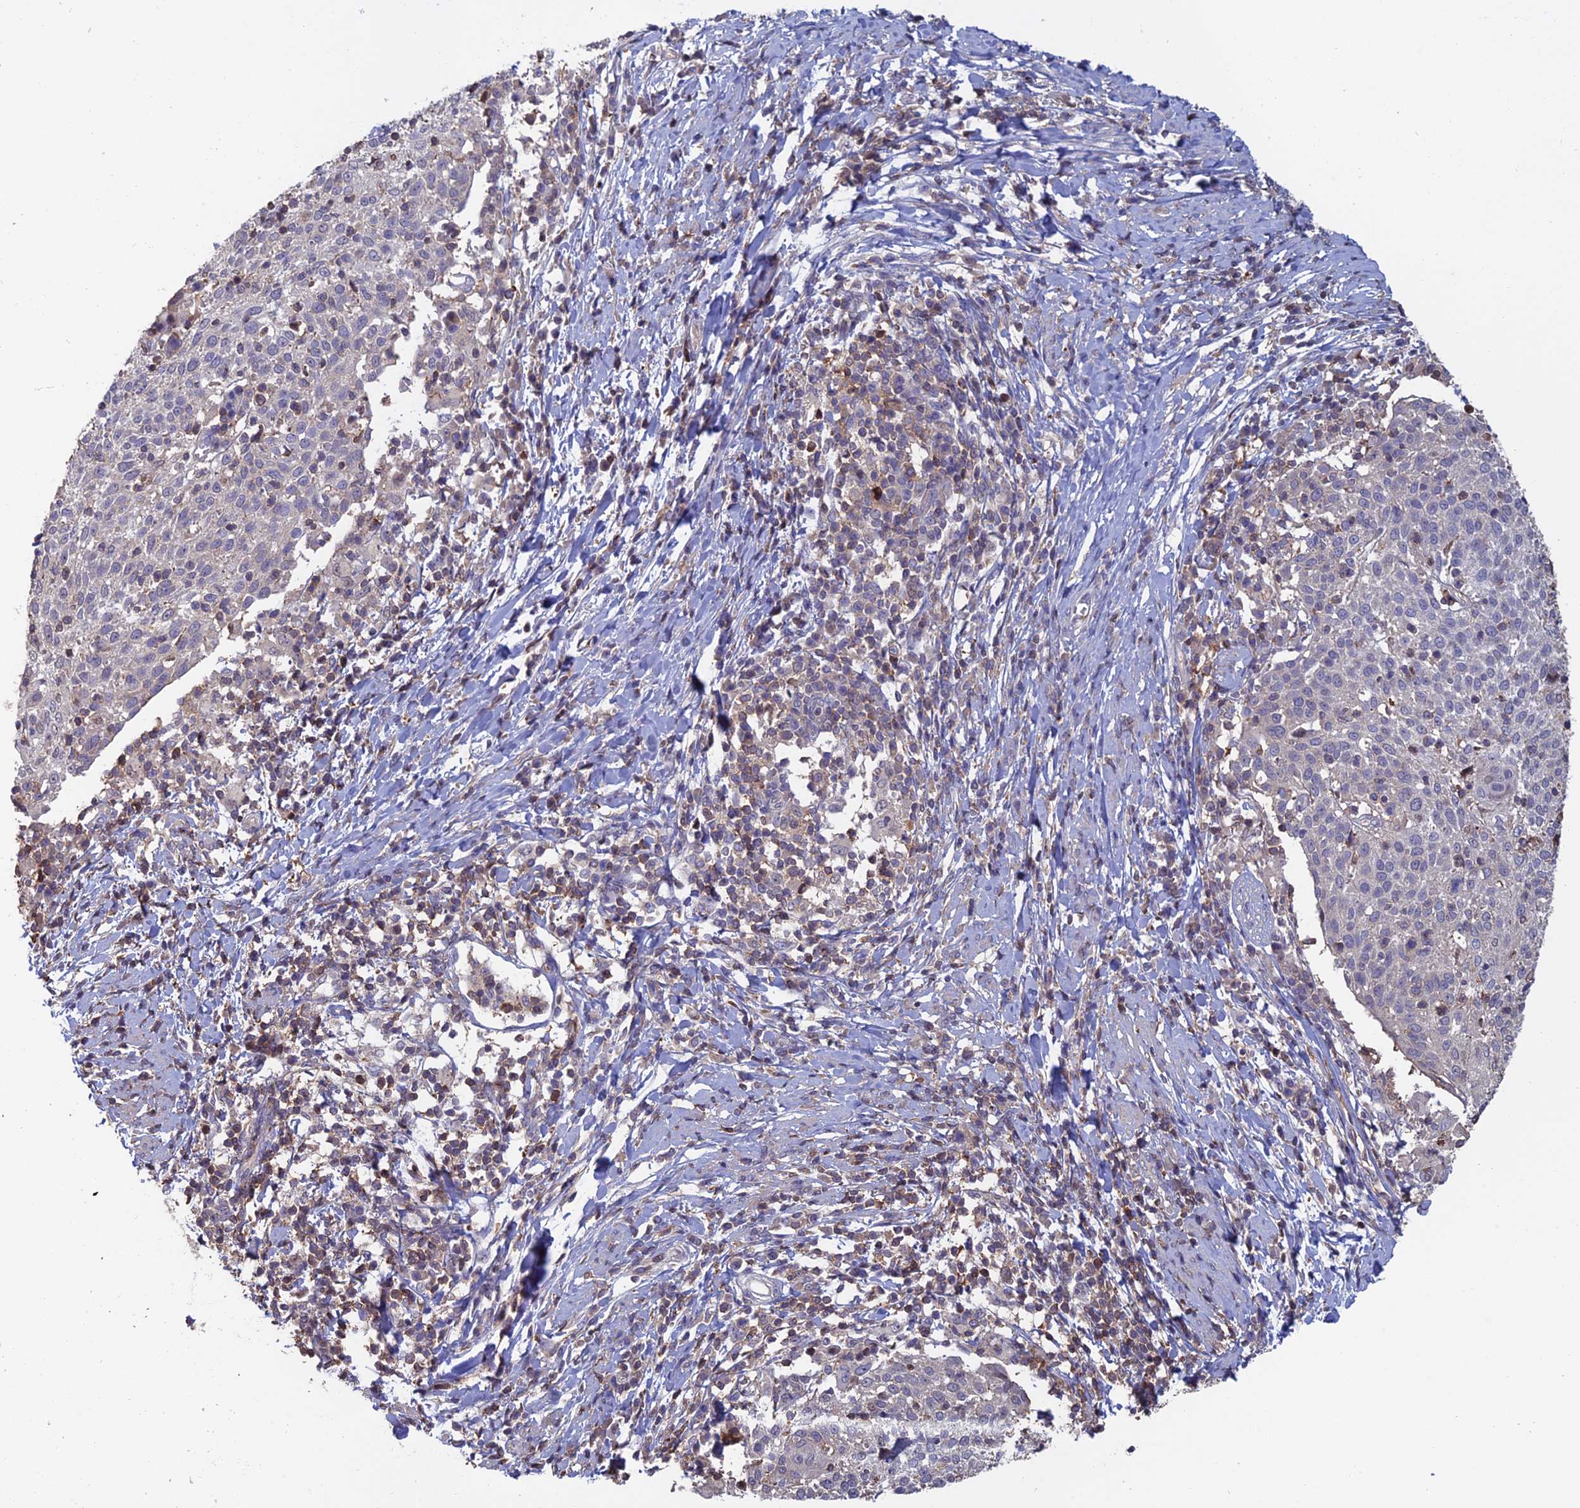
{"staining": {"intensity": "negative", "quantity": "none", "location": "none"}, "tissue": "cervical cancer", "cell_type": "Tumor cells", "image_type": "cancer", "snomed": [{"axis": "morphology", "description": "Squamous cell carcinoma, NOS"}, {"axis": "topography", "description": "Cervix"}], "caption": "Immunohistochemistry micrograph of human cervical cancer stained for a protein (brown), which displays no expression in tumor cells.", "gene": "C15orf62", "patient": {"sex": "female", "age": 52}}